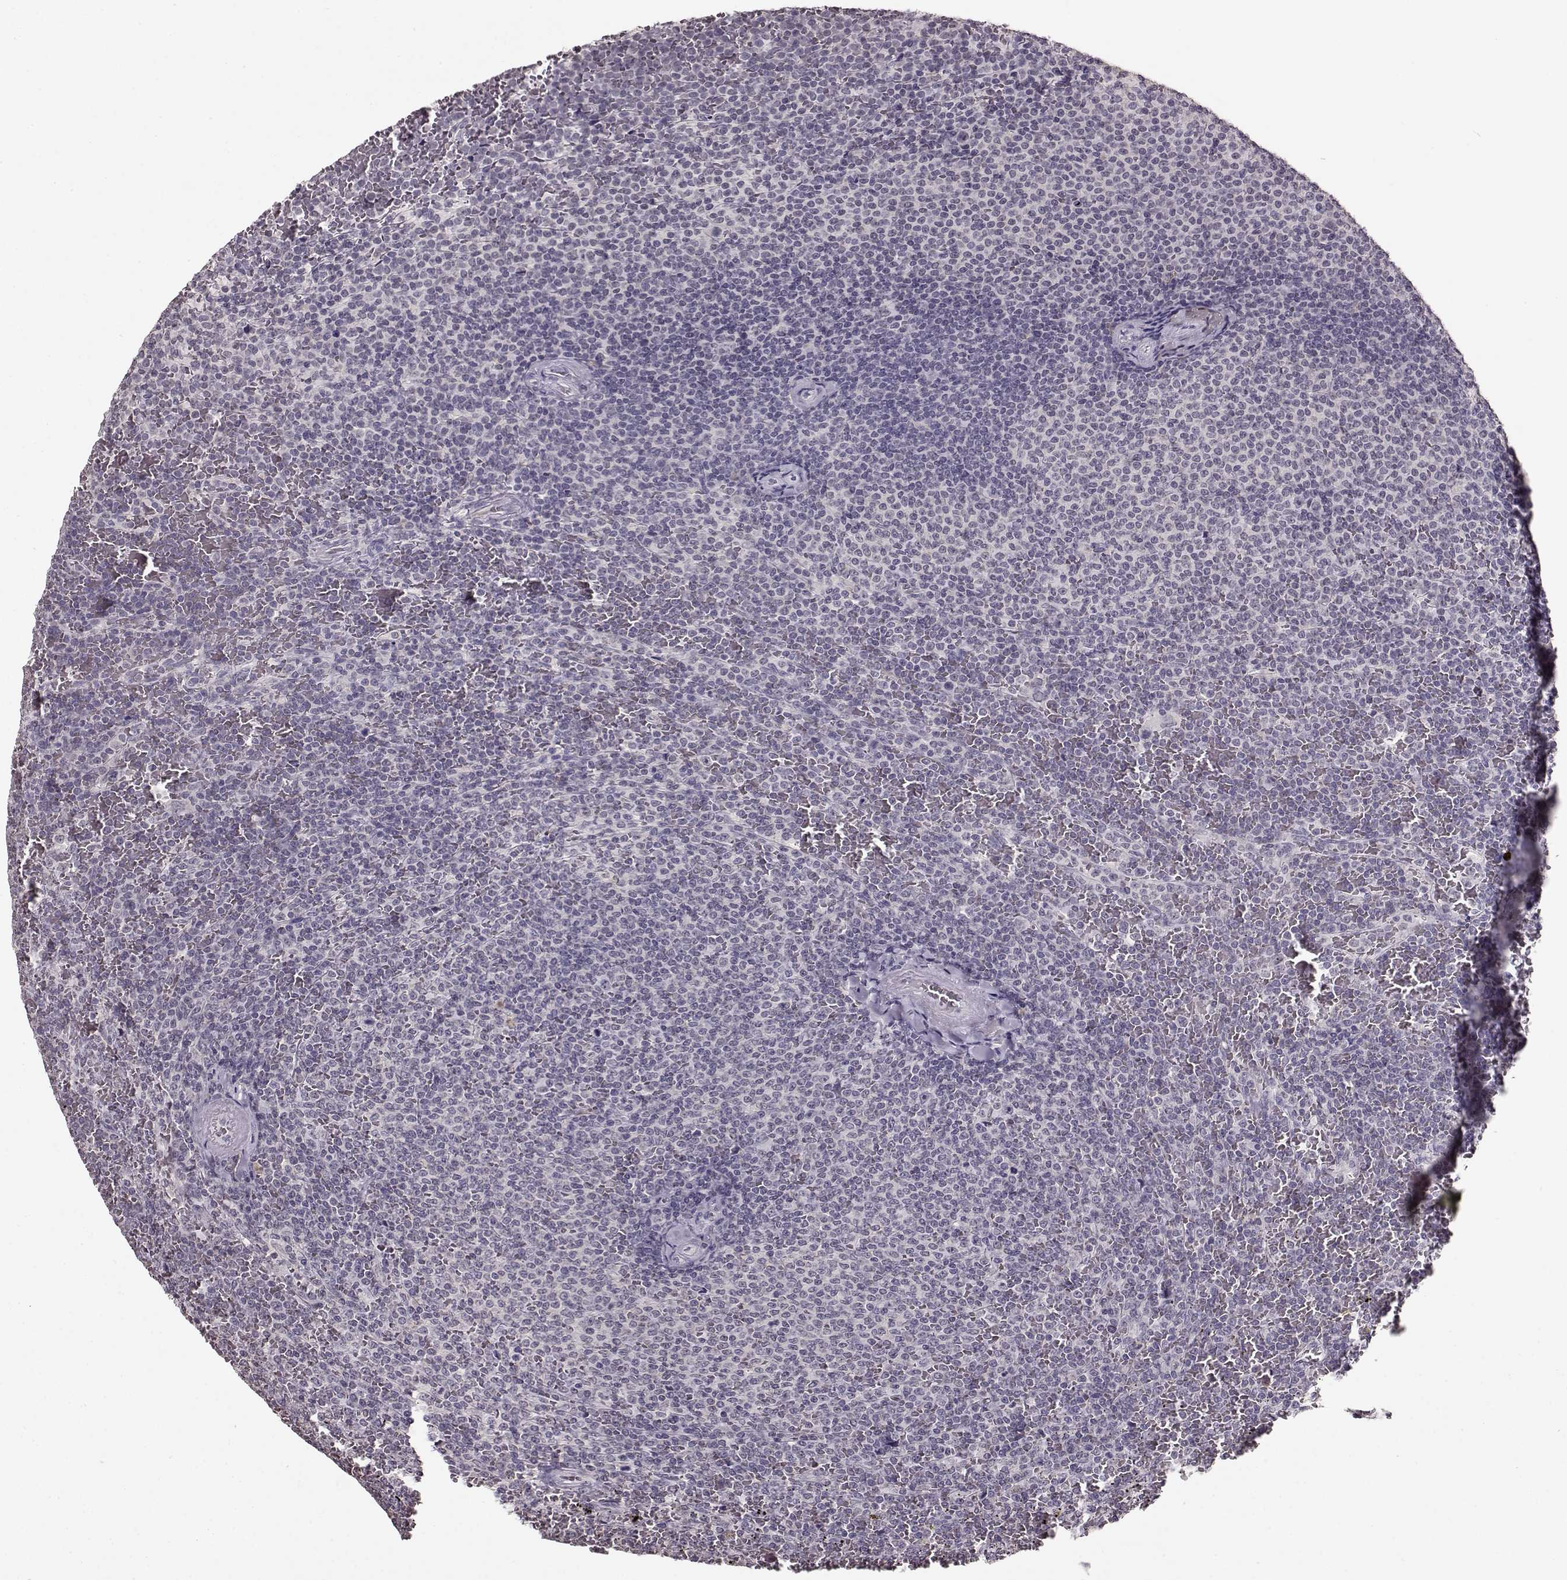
{"staining": {"intensity": "negative", "quantity": "none", "location": "none"}, "tissue": "lymphoma", "cell_type": "Tumor cells", "image_type": "cancer", "snomed": [{"axis": "morphology", "description": "Malignant lymphoma, non-Hodgkin's type, Low grade"}, {"axis": "topography", "description": "Spleen"}], "caption": "A photomicrograph of lymphoma stained for a protein shows no brown staining in tumor cells.", "gene": "RP1L1", "patient": {"sex": "female", "age": 77}}